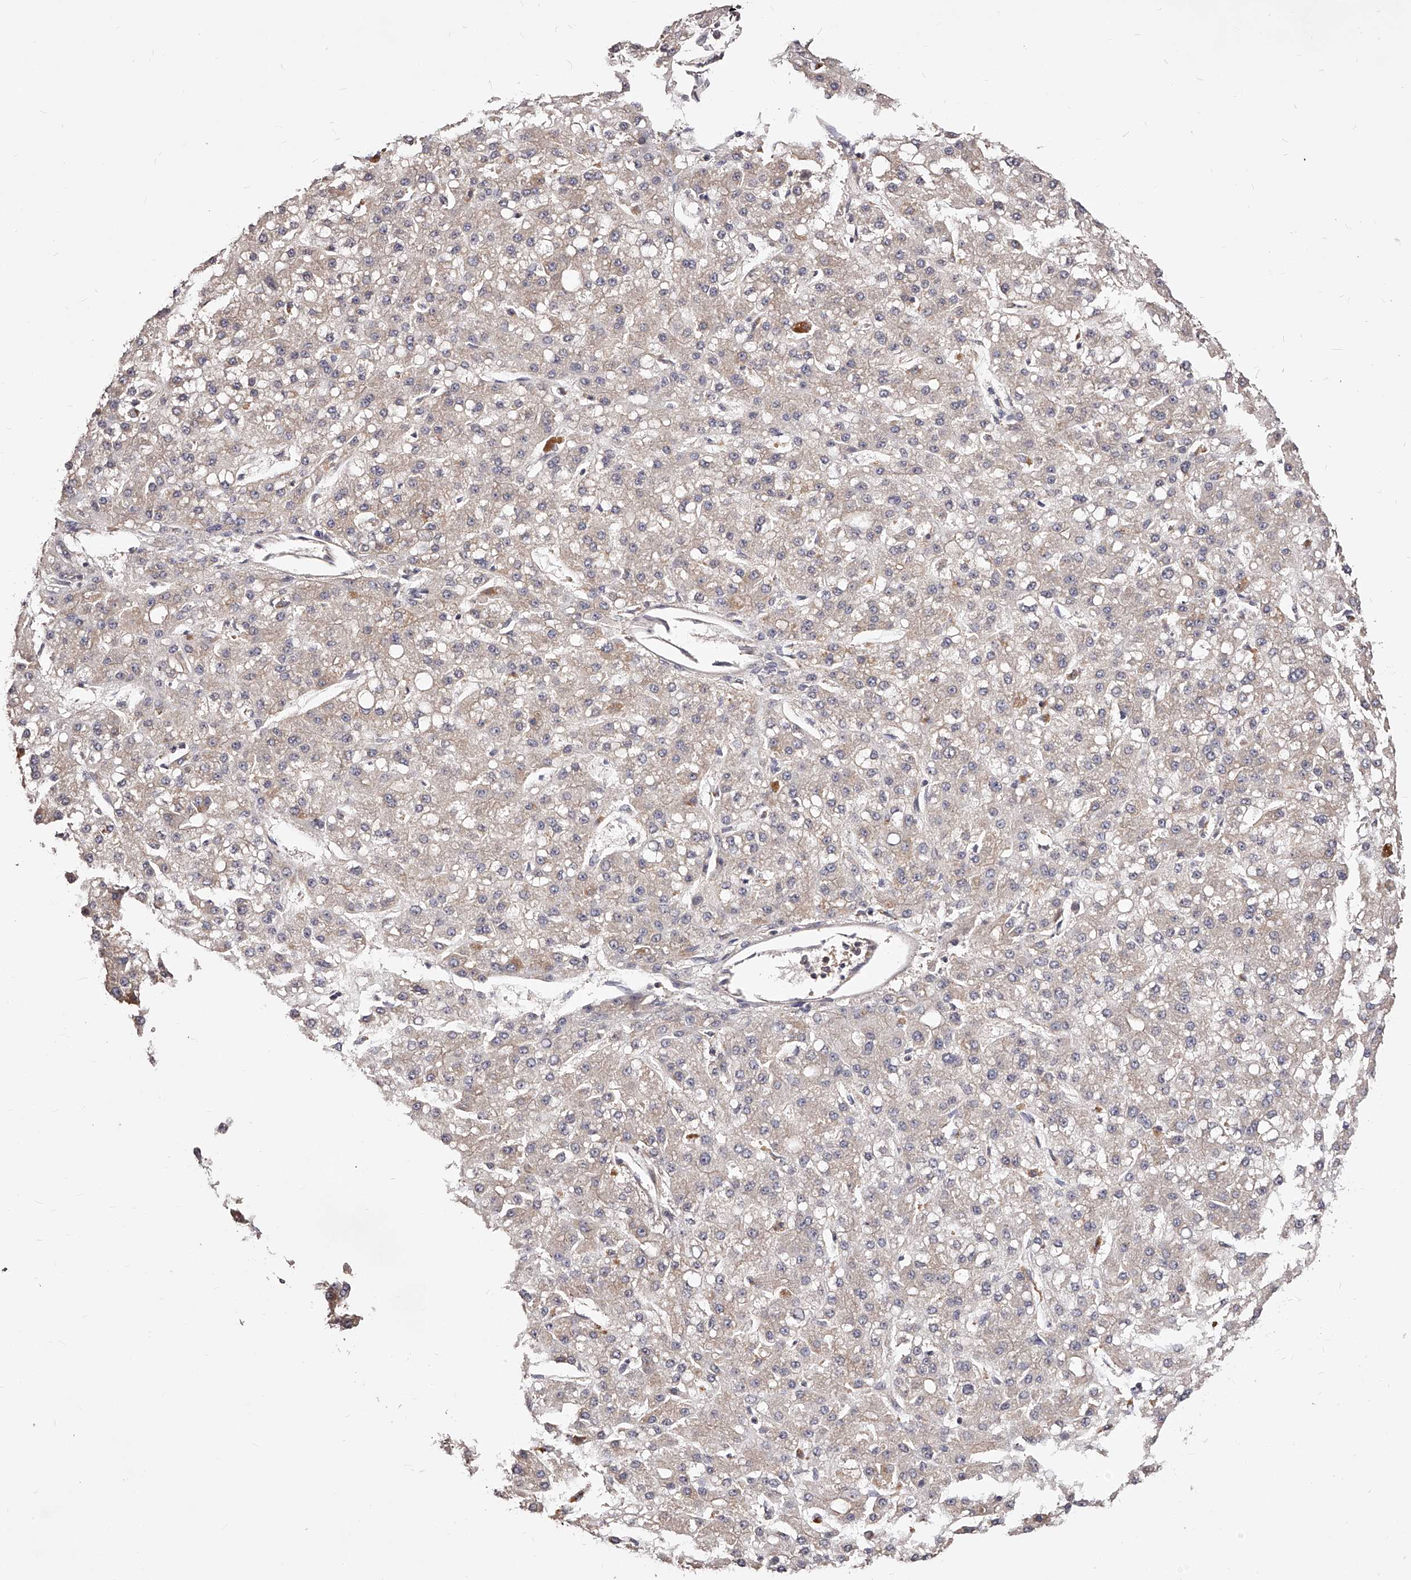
{"staining": {"intensity": "weak", "quantity": "<25%", "location": "cytoplasmic/membranous"}, "tissue": "liver cancer", "cell_type": "Tumor cells", "image_type": "cancer", "snomed": [{"axis": "morphology", "description": "Carcinoma, Hepatocellular, NOS"}, {"axis": "topography", "description": "Liver"}], "caption": "Protein analysis of liver cancer (hepatocellular carcinoma) demonstrates no significant expression in tumor cells. (DAB (3,3'-diaminobenzidine) IHC, high magnification).", "gene": "PHACTR1", "patient": {"sex": "male", "age": 67}}